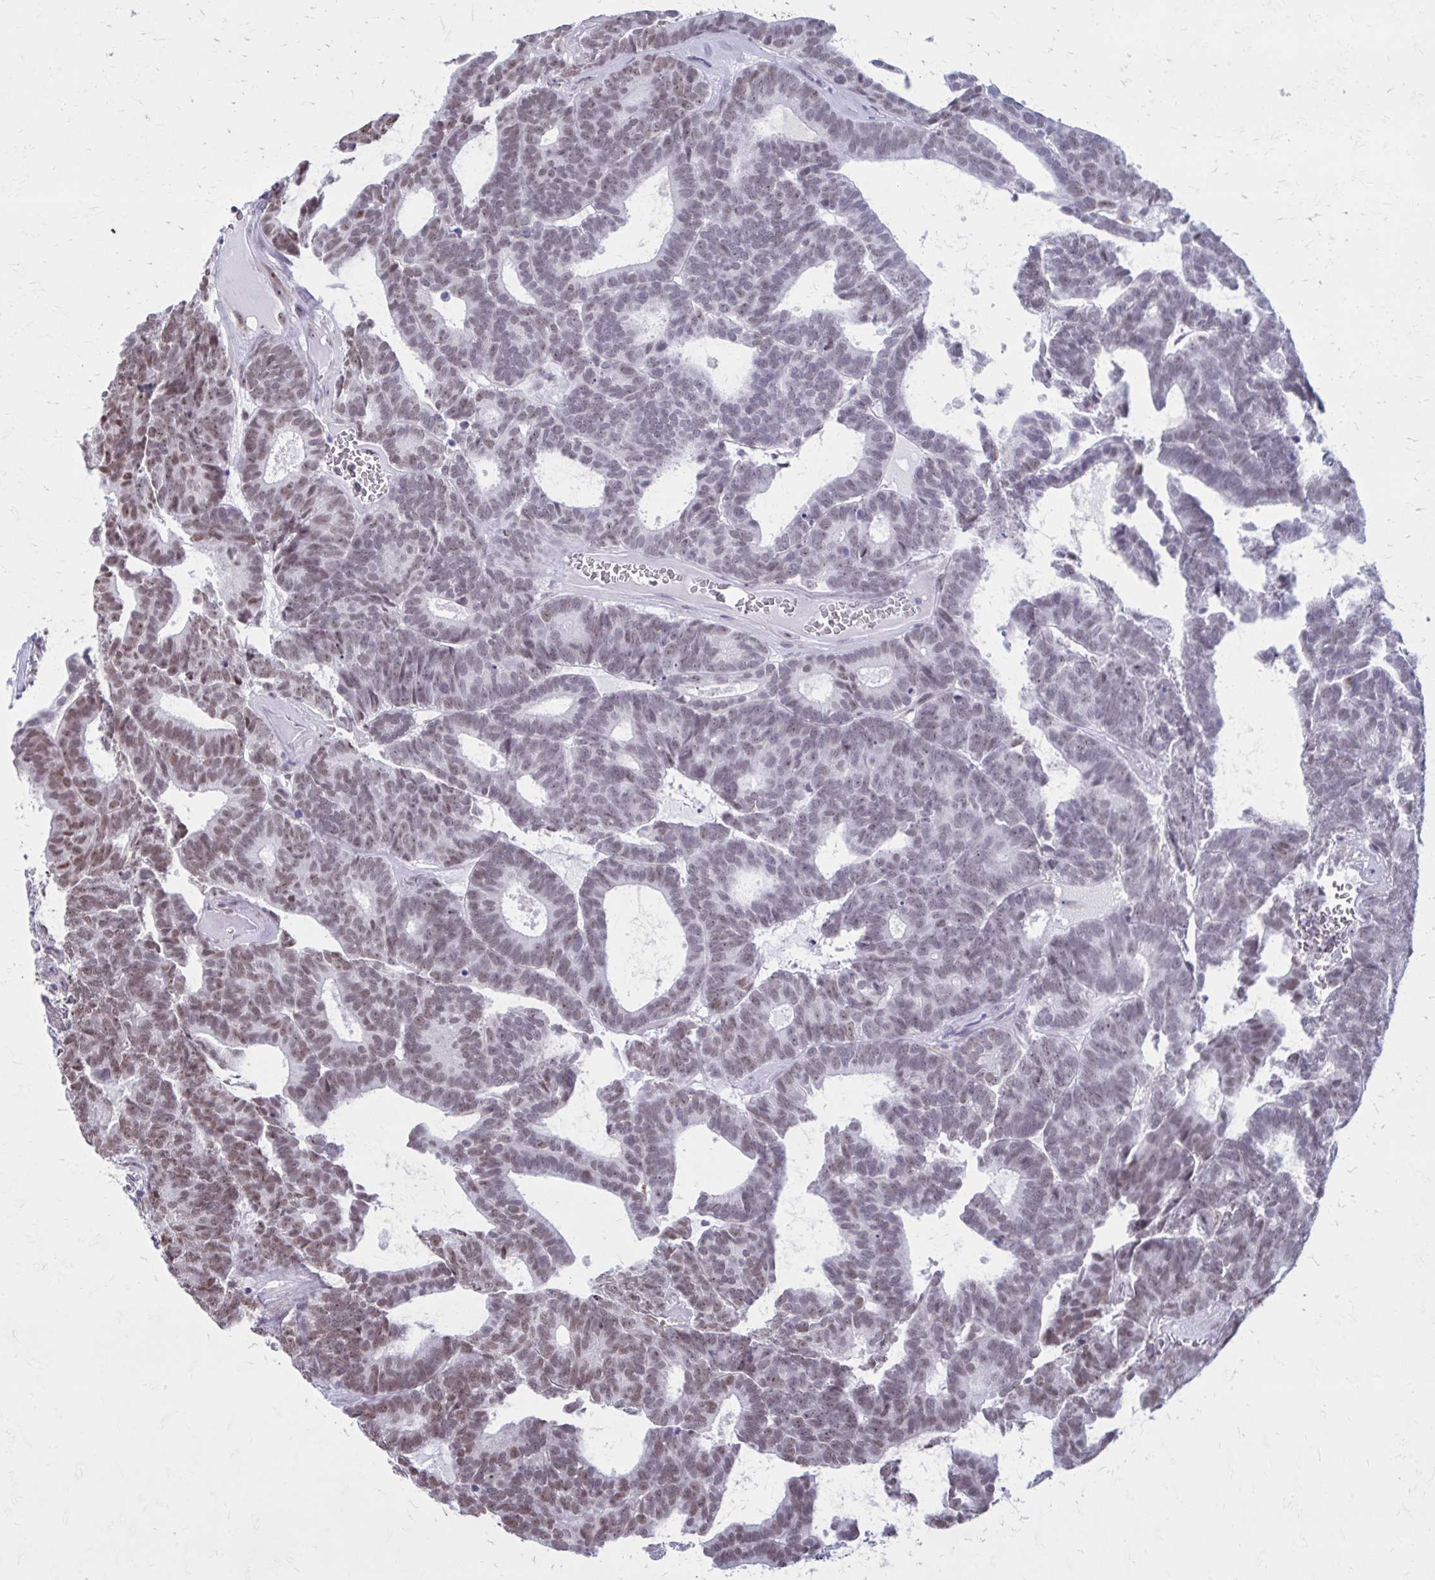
{"staining": {"intensity": "weak", "quantity": ">75%", "location": "nuclear"}, "tissue": "head and neck cancer", "cell_type": "Tumor cells", "image_type": "cancer", "snomed": [{"axis": "morphology", "description": "Adenocarcinoma, NOS"}, {"axis": "topography", "description": "Head-Neck"}], "caption": "Immunohistochemistry of head and neck cancer demonstrates low levels of weak nuclear expression in about >75% of tumor cells.", "gene": "PROSER1", "patient": {"sex": "female", "age": 81}}